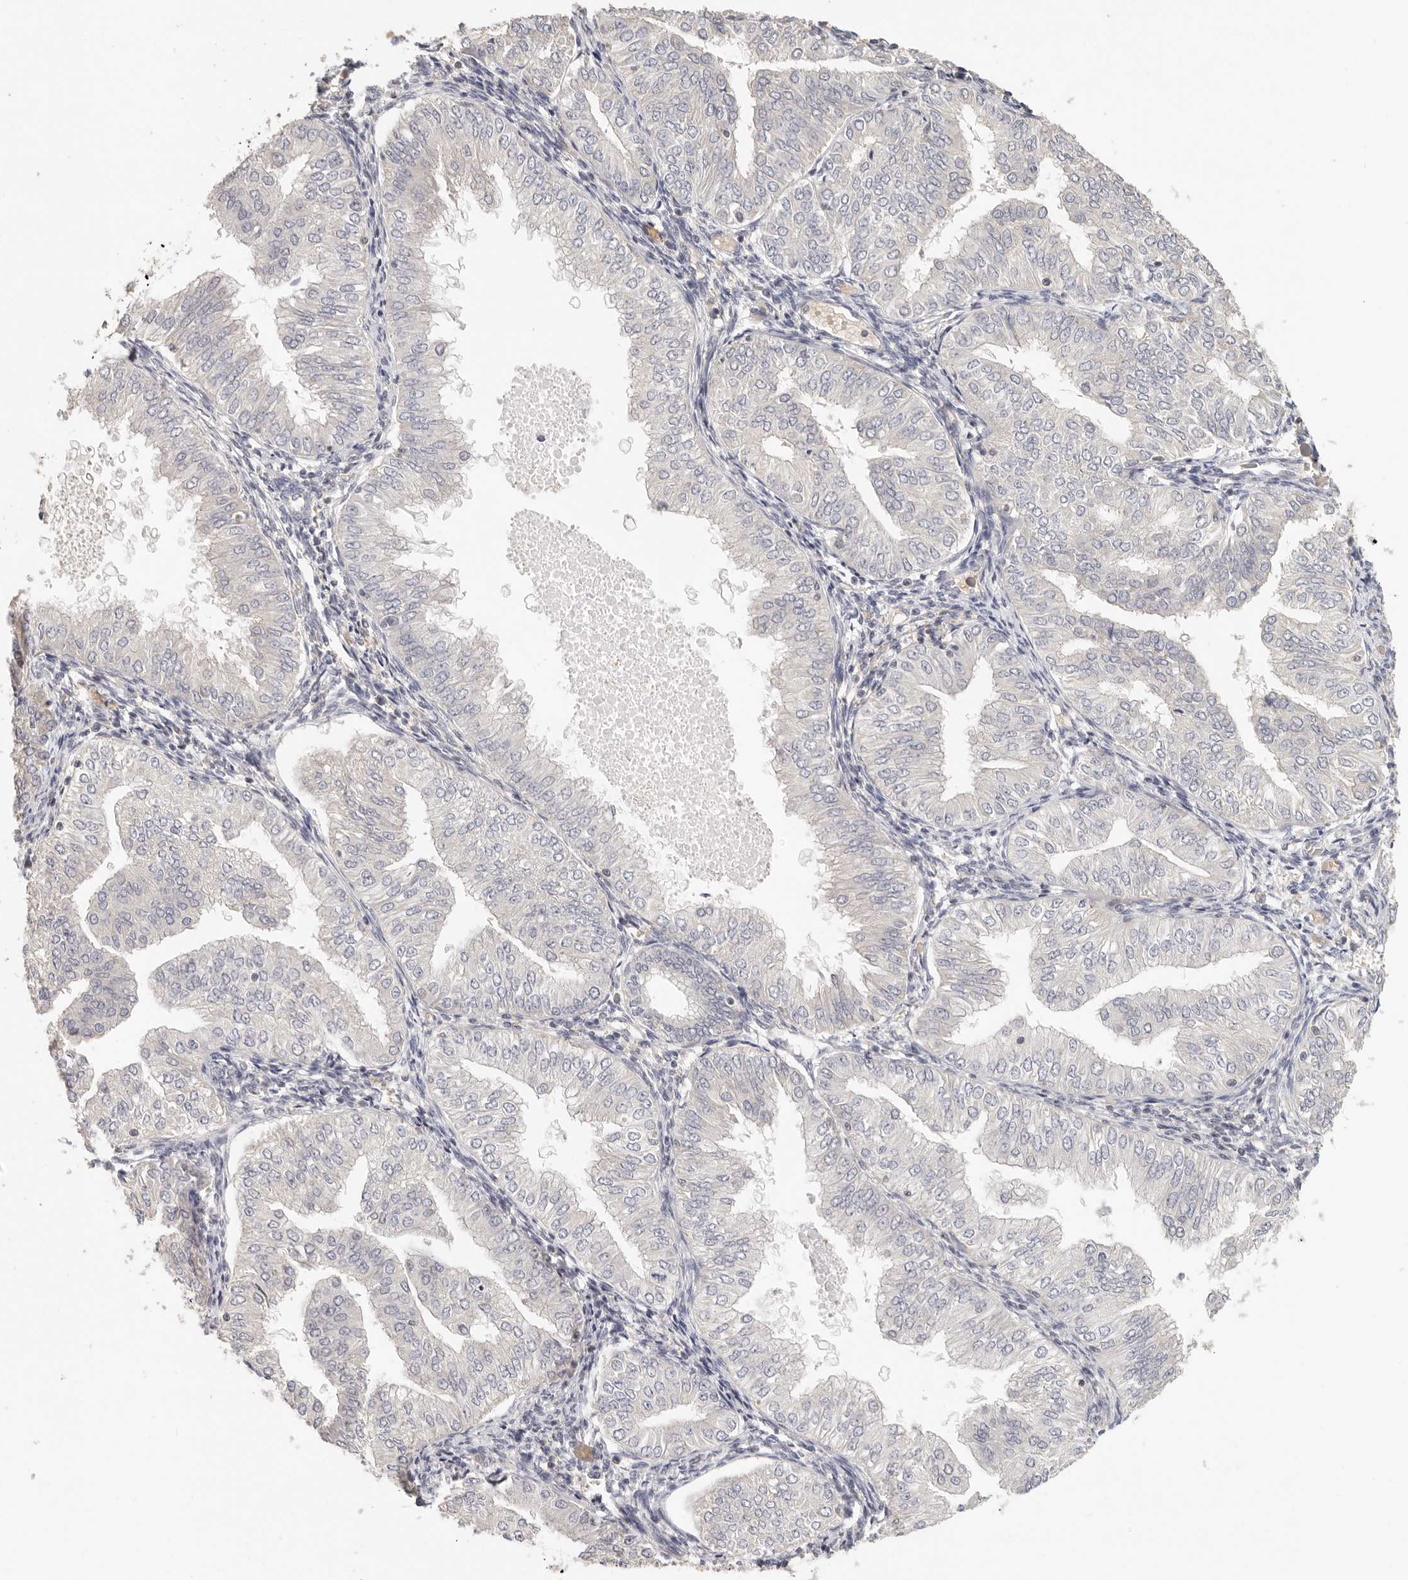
{"staining": {"intensity": "negative", "quantity": "none", "location": "none"}, "tissue": "endometrial cancer", "cell_type": "Tumor cells", "image_type": "cancer", "snomed": [{"axis": "morphology", "description": "Normal tissue, NOS"}, {"axis": "morphology", "description": "Adenocarcinoma, NOS"}, {"axis": "topography", "description": "Endometrium"}], "caption": "This image is of endometrial cancer (adenocarcinoma) stained with IHC to label a protein in brown with the nuclei are counter-stained blue. There is no positivity in tumor cells.", "gene": "CSK", "patient": {"sex": "female", "age": 53}}